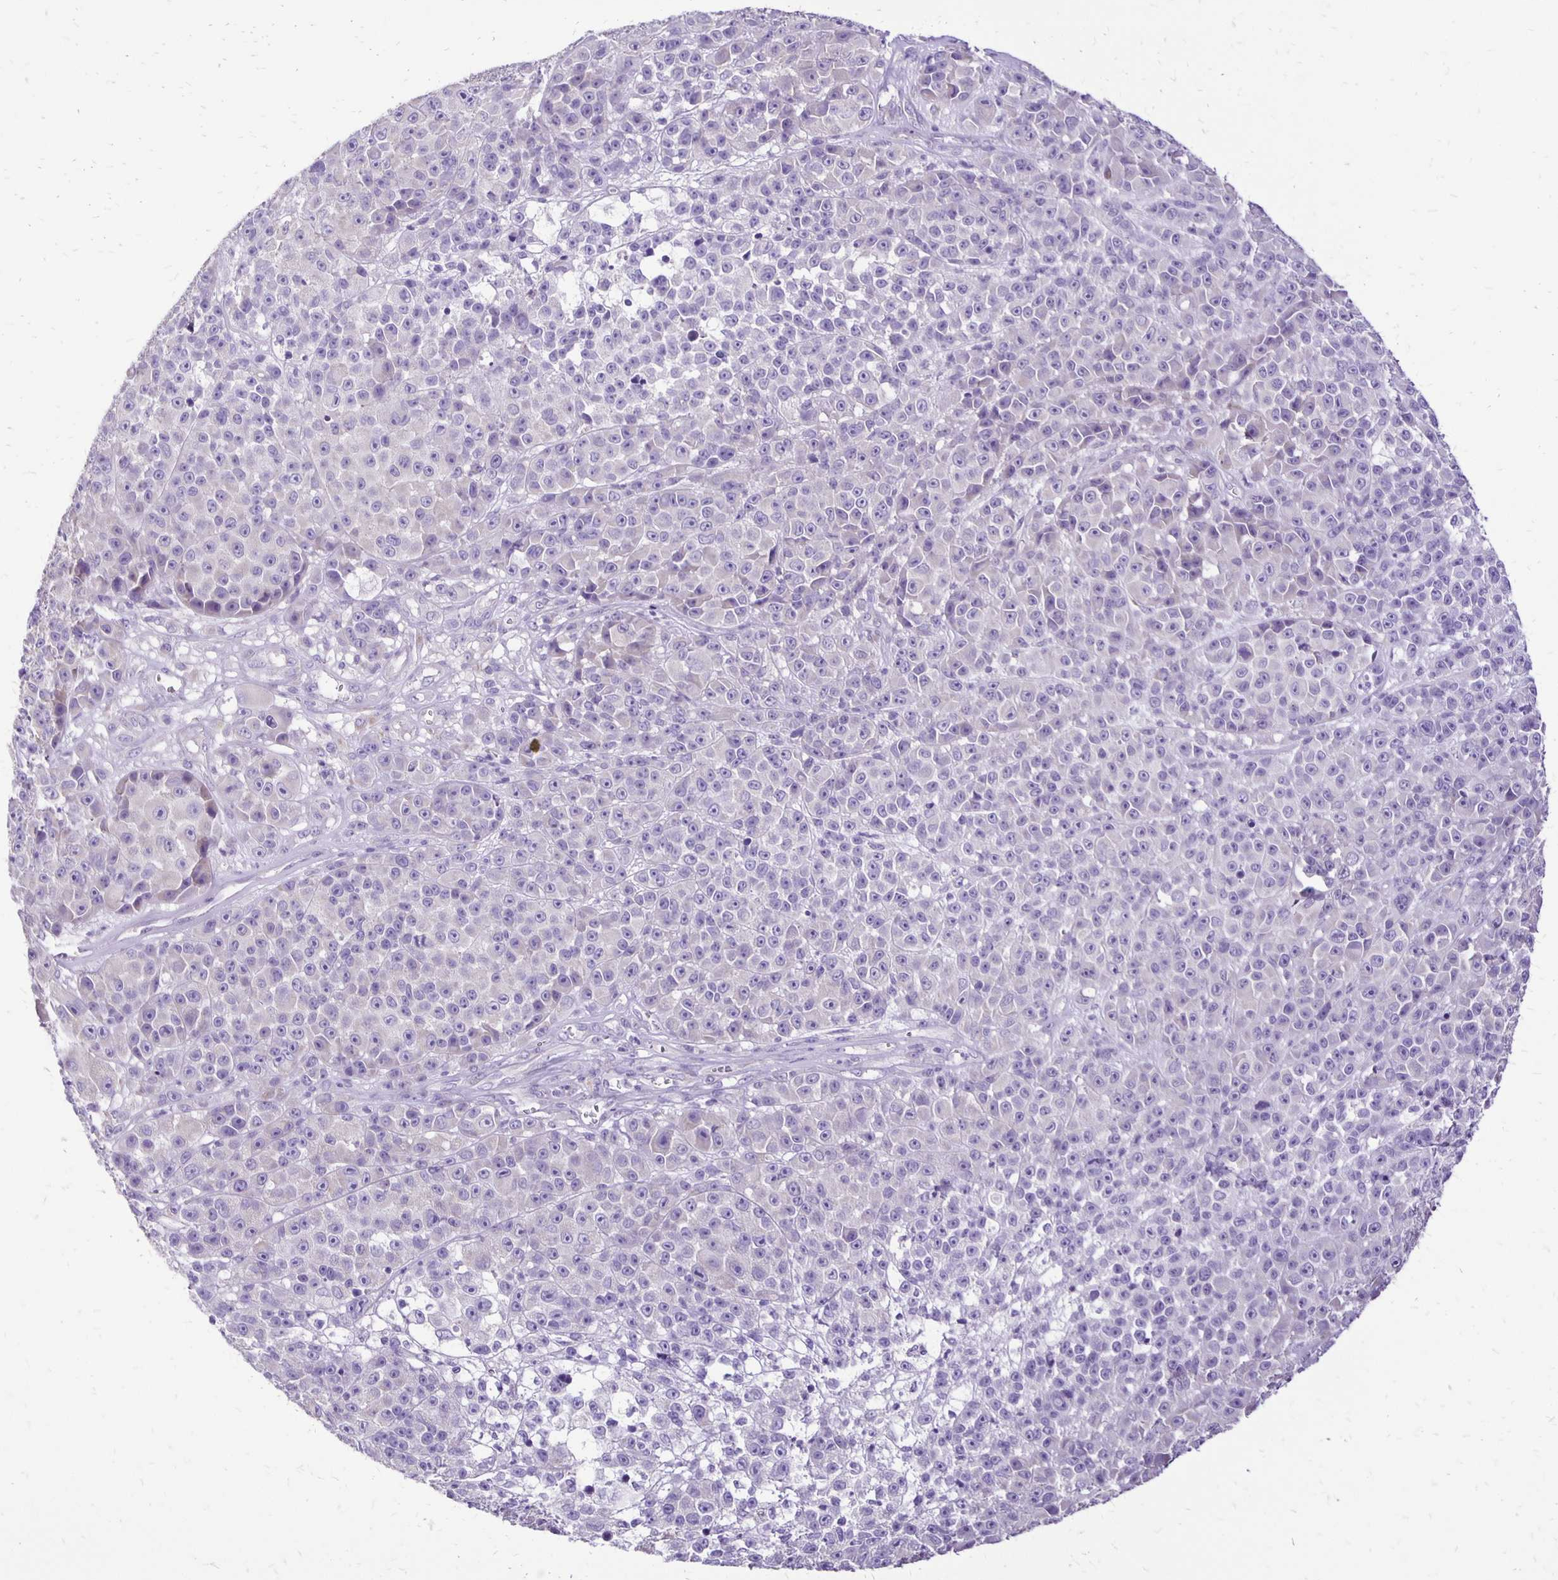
{"staining": {"intensity": "negative", "quantity": "none", "location": "none"}, "tissue": "melanoma", "cell_type": "Tumor cells", "image_type": "cancer", "snomed": [{"axis": "morphology", "description": "Malignant melanoma, NOS"}, {"axis": "topography", "description": "Skin"}, {"axis": "topography", "description": "Skin of back"}], "caption": "Photomicrograph shows no protein expression in tumor cells of malignant melanoma tissue.", "gene": "ANKRD45", "patient": {"sex": "male", "age": 91}}